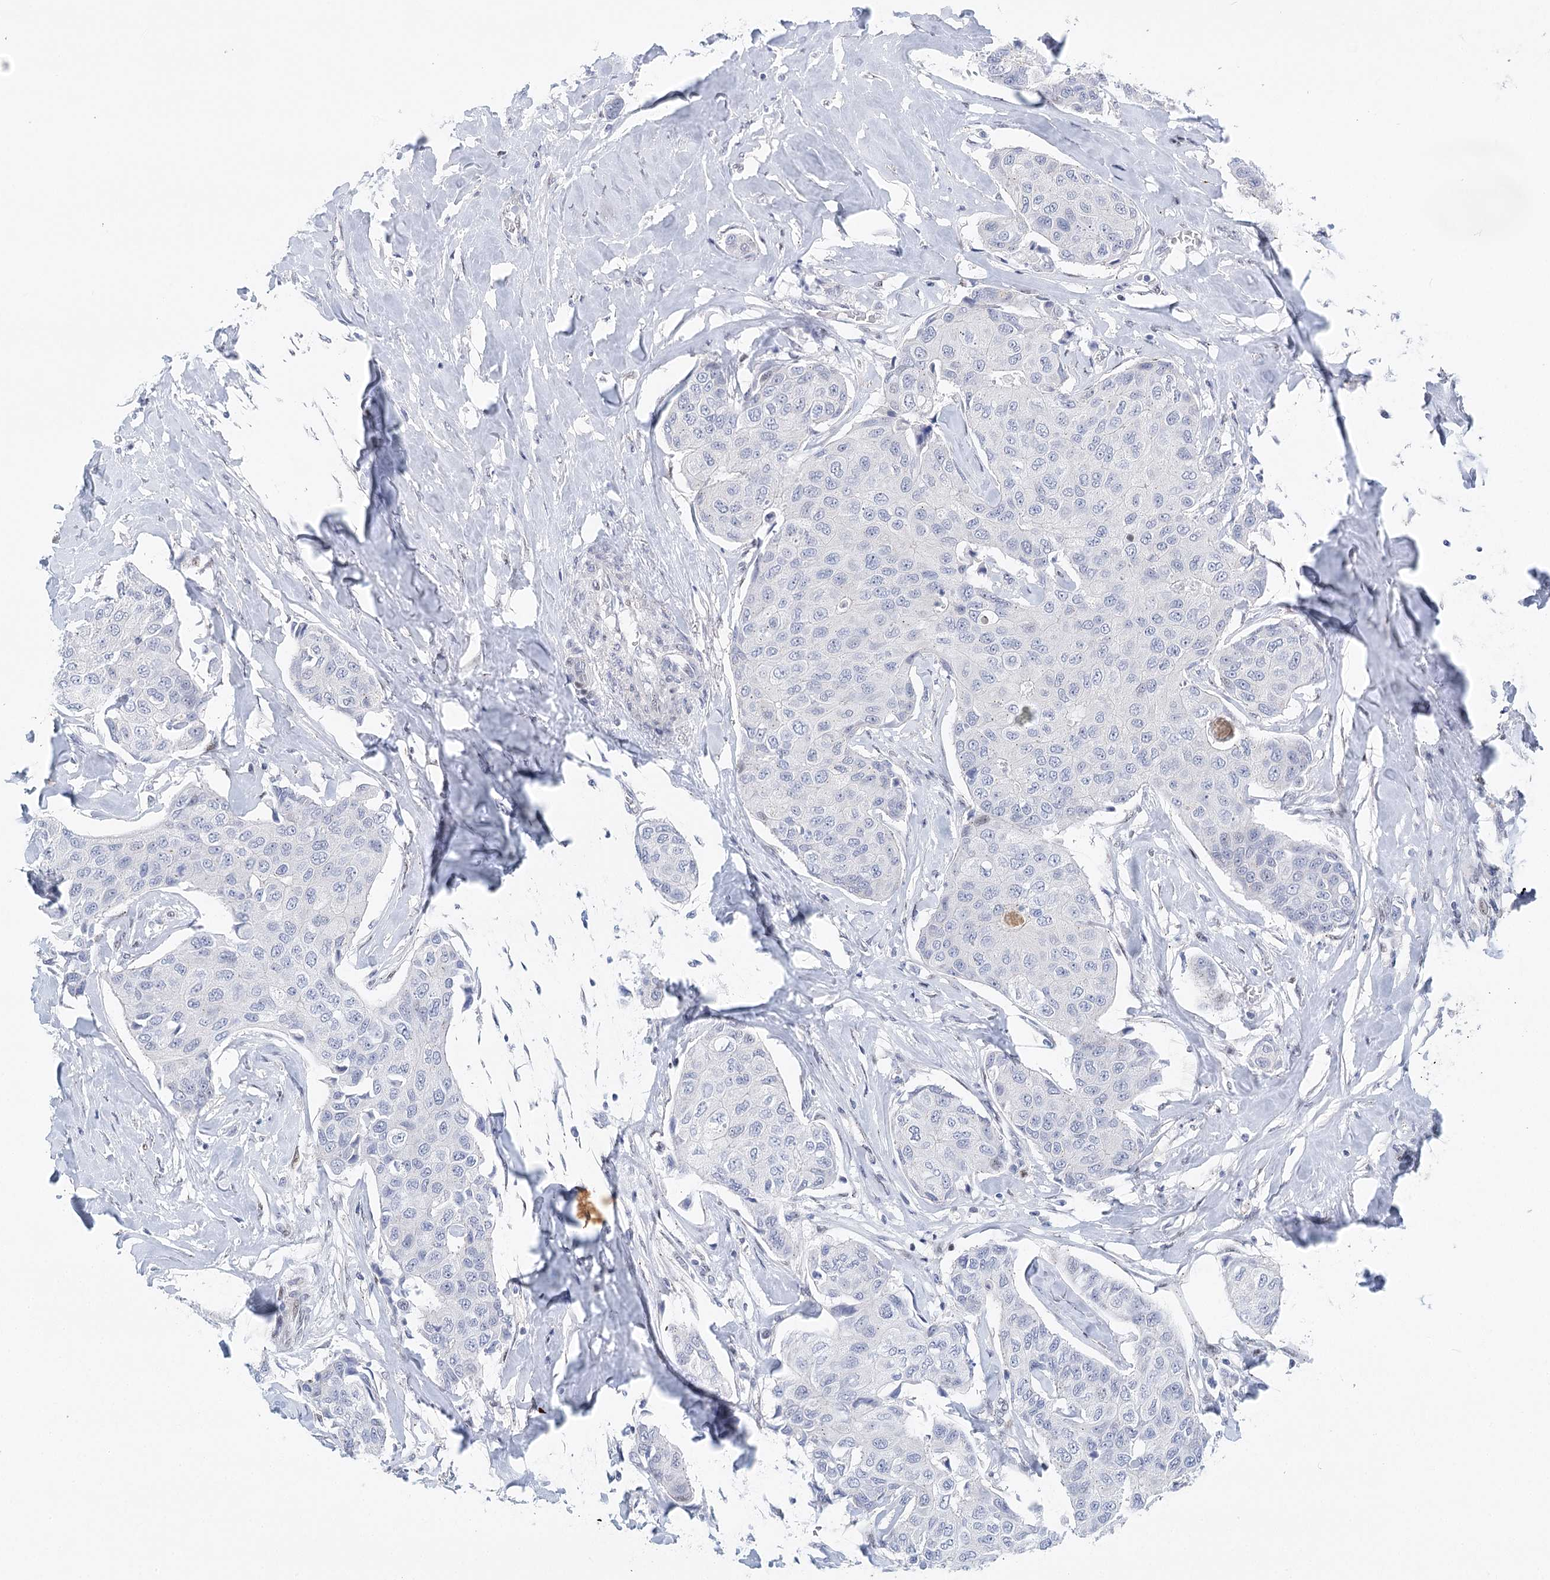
{"staining": {"intensity": "negative", "quantity": "none", "location": "none"}, "tissue": "breast cancer", "cell_type": "Tumor cells", "image_type": "cancer", "snomed": [{"axis": "morphology", "description": "Duct carcinoma"}, {"axis": "topography", "description": "Breast"}], "caption": "Immunohistochemistry micrograph of human breast cancer stained for a protein (brown), which demonstrates no expression in tumor cells.", "gene": "CAMTA1", "patient": {"sex": "female", "age": 80}}